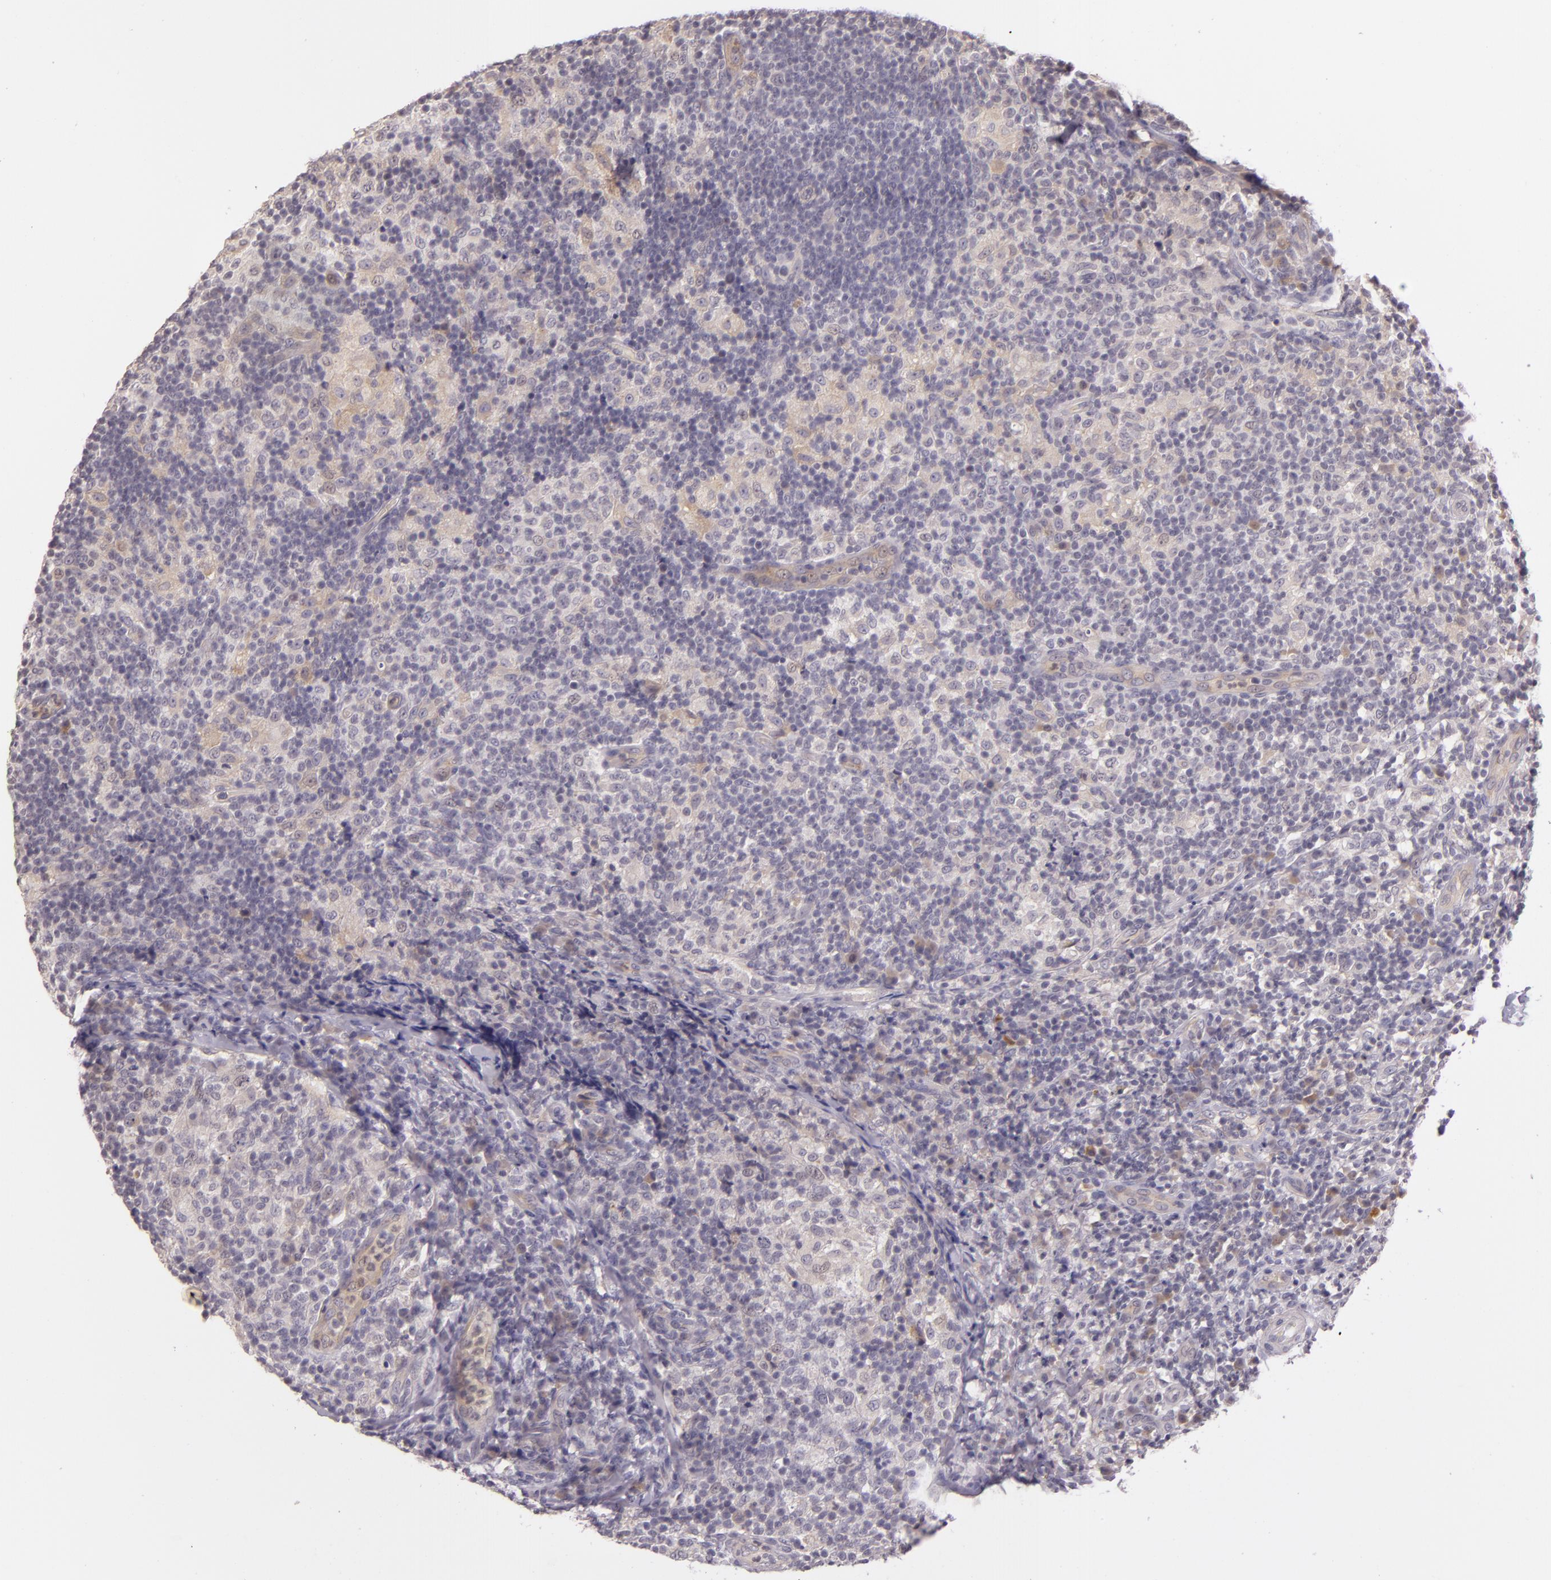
{"staining": {"intensity": "negative", "quantity": "none", "location": "none"}, "tissue": "lymph node", "cell_type": "Germinal center cells", "image_type": "normal", "snomed": [{"axis": "morphology", "description": "Normal tissue, NOS"}, {"axis": "morphology", "description": "Inflammation, NOS"}, {"axis": "topography", "description": "Lymph node"}], "caption": "The immunohistochemistry micrograph has no significant expression in germinal center cells of lymph node.", "gene": "ARMH4", "patient": {"sex": "male", "age": 46}}